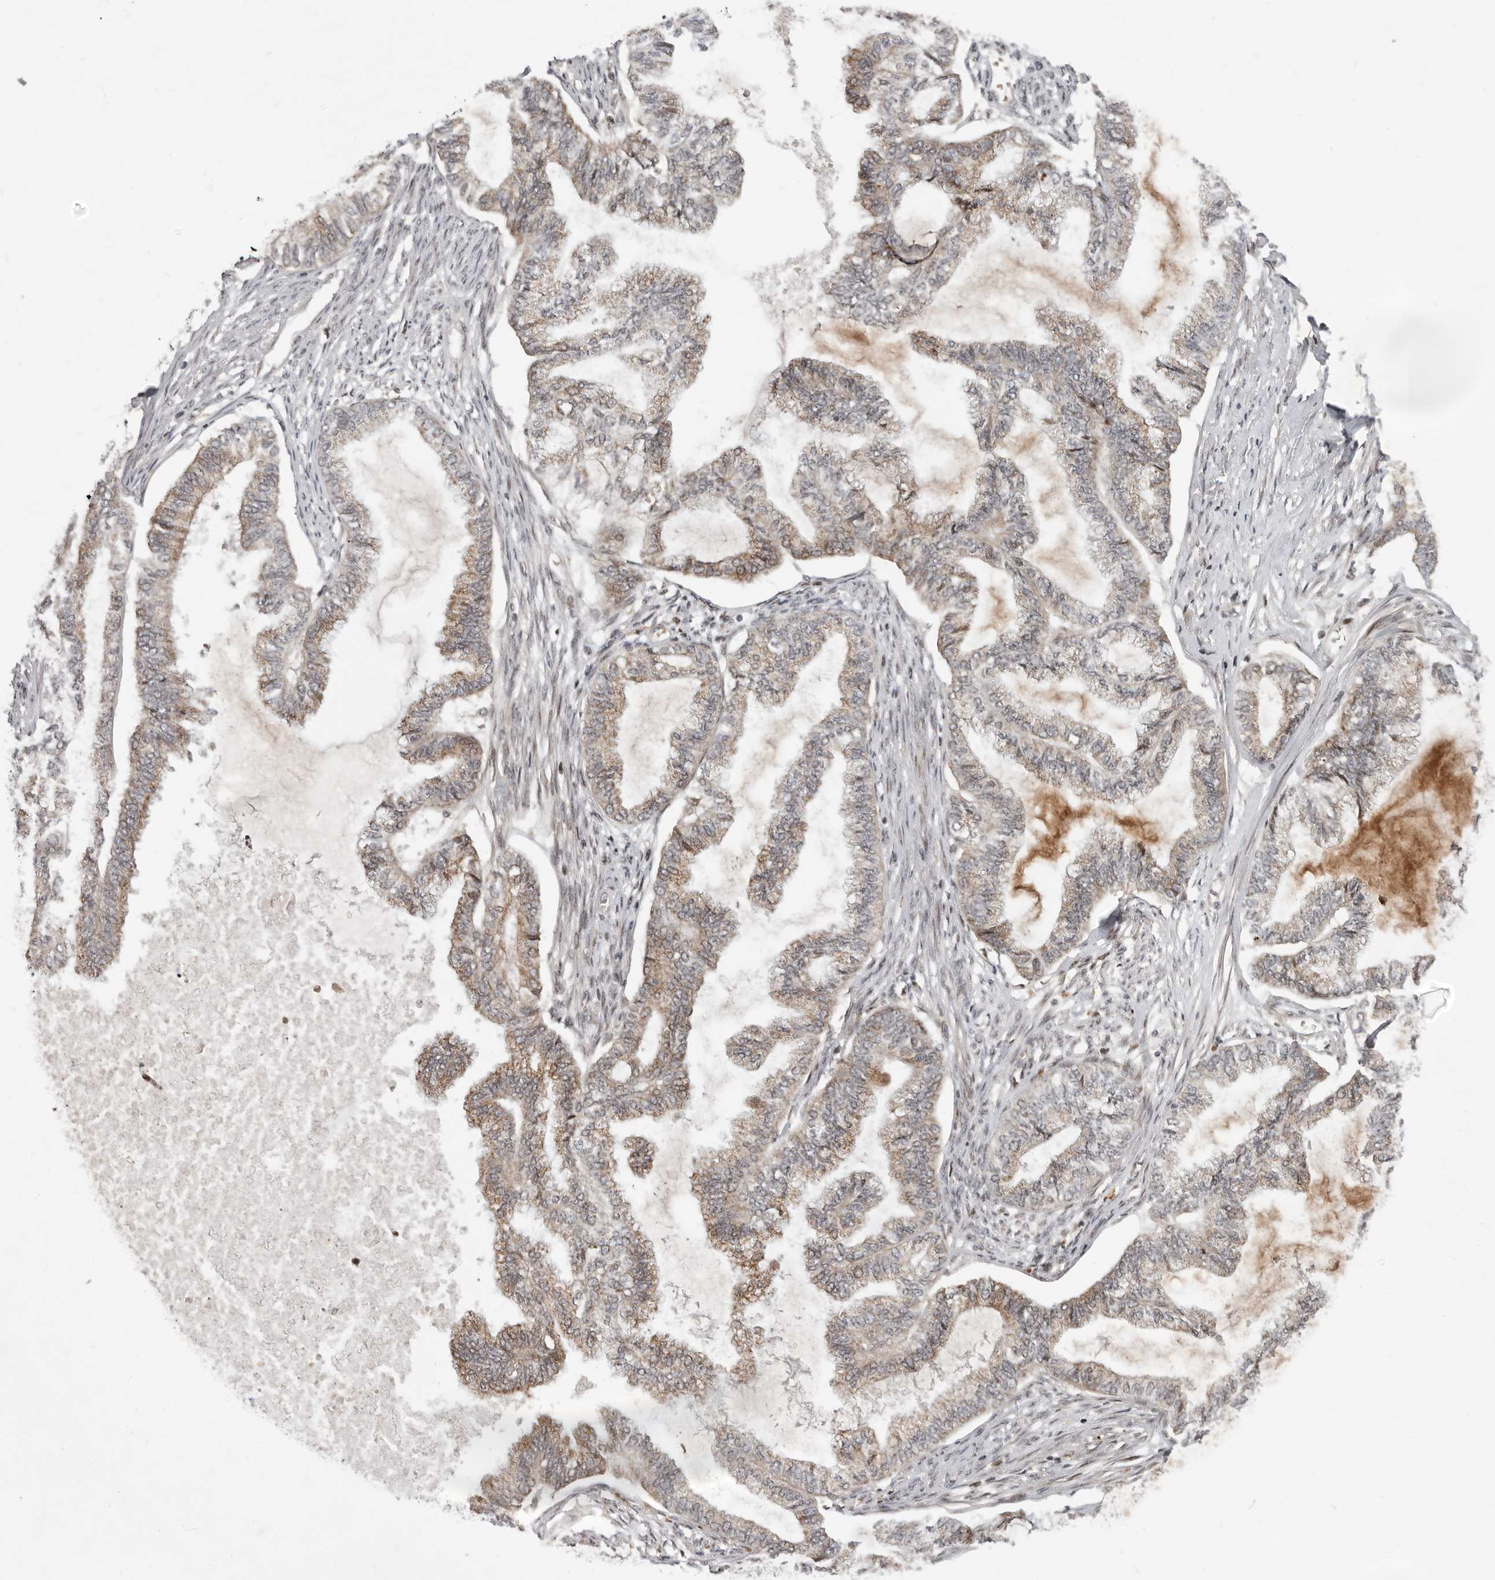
{"staining": {"intensity": "moderate", "quantity": "25%-75%", "location": "cytoplasmic/membranous"}, "tissue": "endometrial cancer", "cell_type": "Tumor cells", "image_type": "cancer", "snomed": [{"axis": "morphology", "description": "Adenocarcinoma, NOS"}, {"axis": "topography", "description": "Endometrium"}], "caption": "A micrograph of endometrial adenocarcinoma stained for a protein reveals moderate cytoplasmic/membranous brown staining in tumor cells.", "gene": "RABIF", "patient": {"sex": "female", "age": 86}}